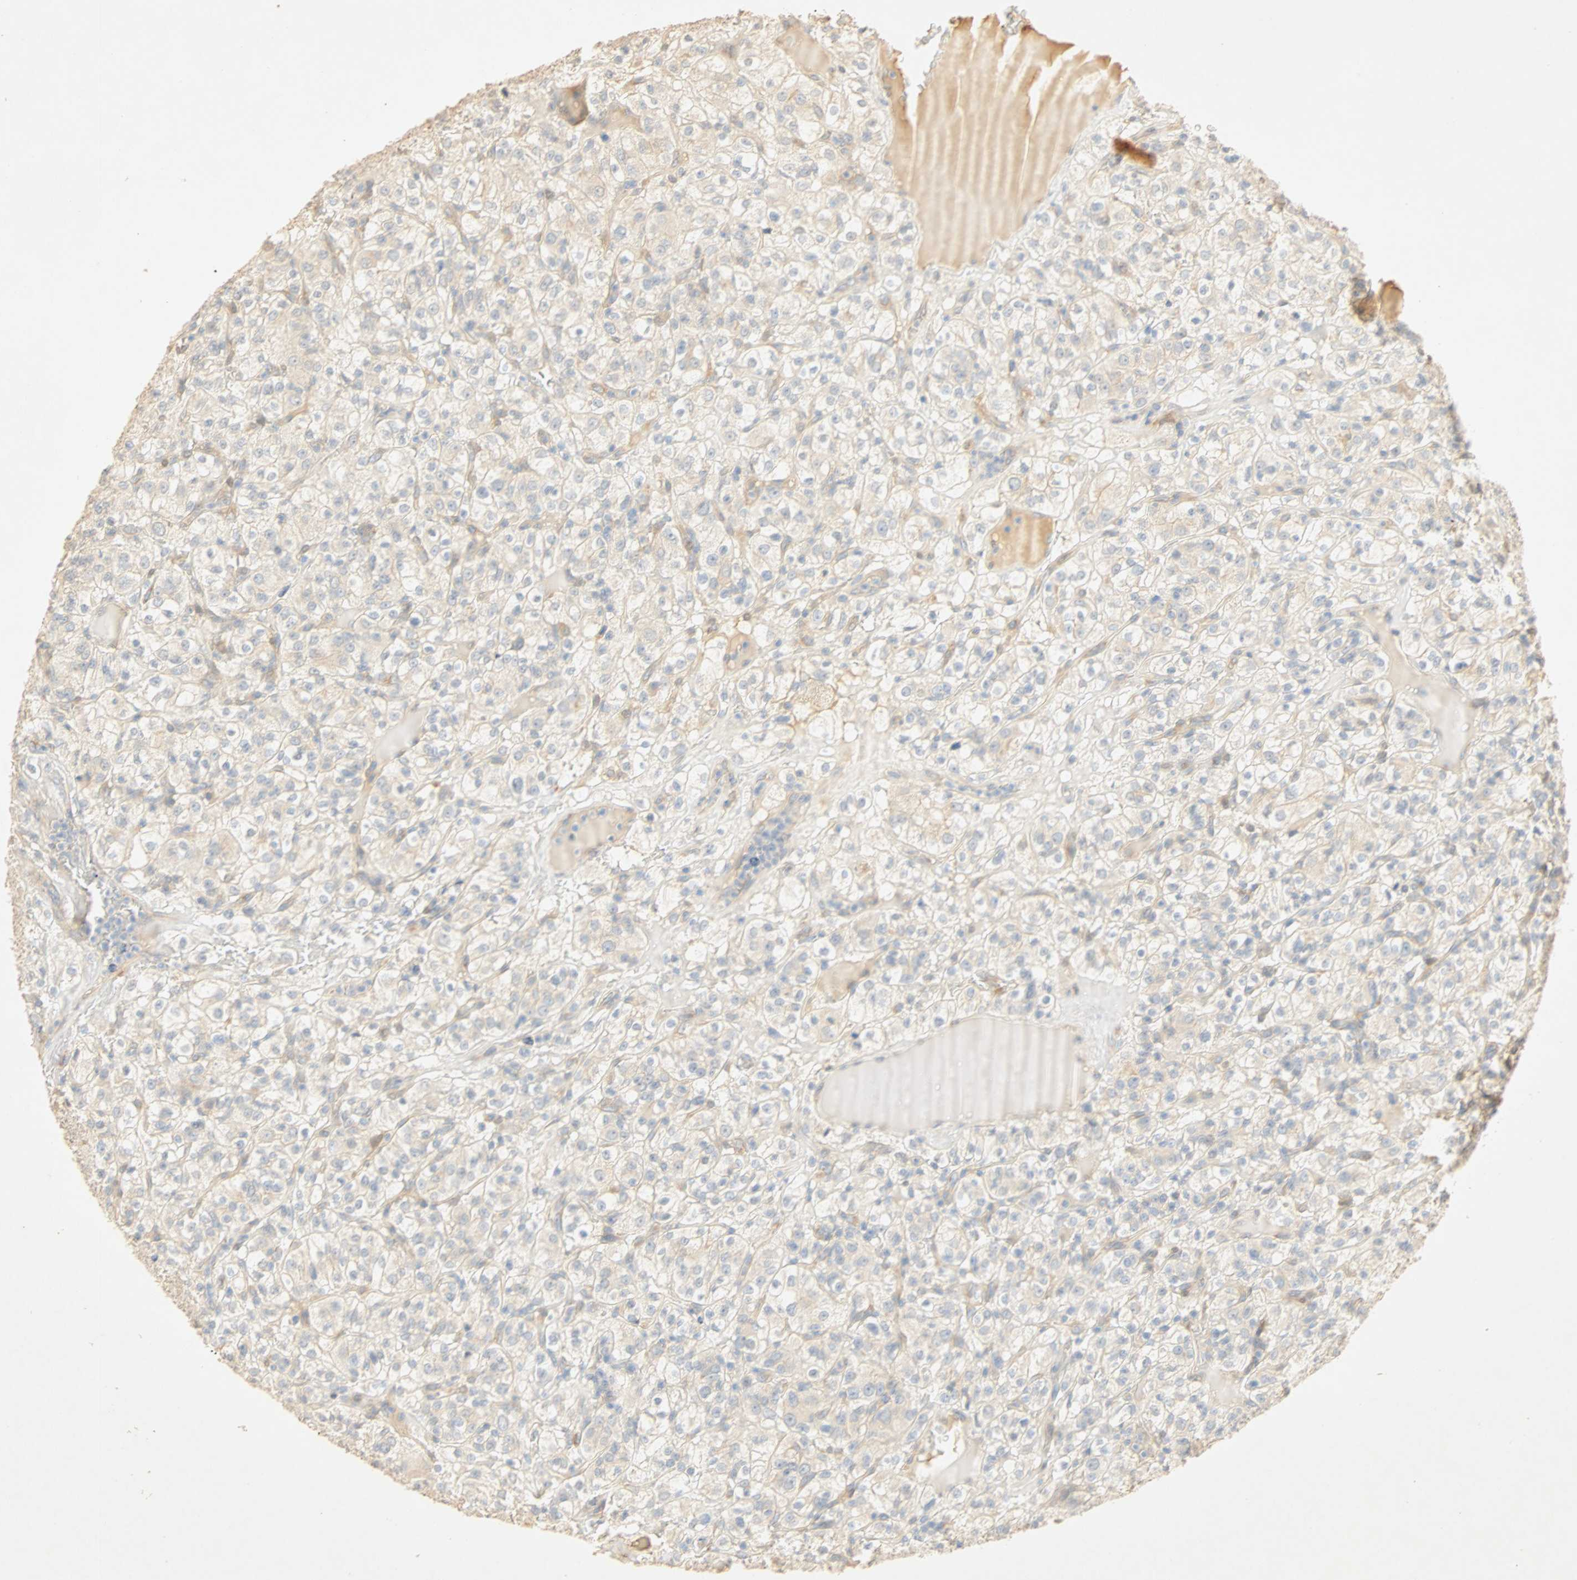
{"staining": {"intensity": "negative", "quantity": "none", "location": "none"}, "tissue": "renal cancer", "cell_type": "Tumor cells", "image_type": "cancer", "snomed": [{"axis": "morphology", "description": "Normal tissue, NOS"}, {"axis": "morphology", "description": "Adenocarcinoma, NOS"}, {"axis": "topography", "description": "Kidney"}], "caption": "The image demonstrates no staining of tumor cells in renal adenocarcinoma.", "gene": "SELENBP1", "patient": {"sex": "female", "age": 72}}